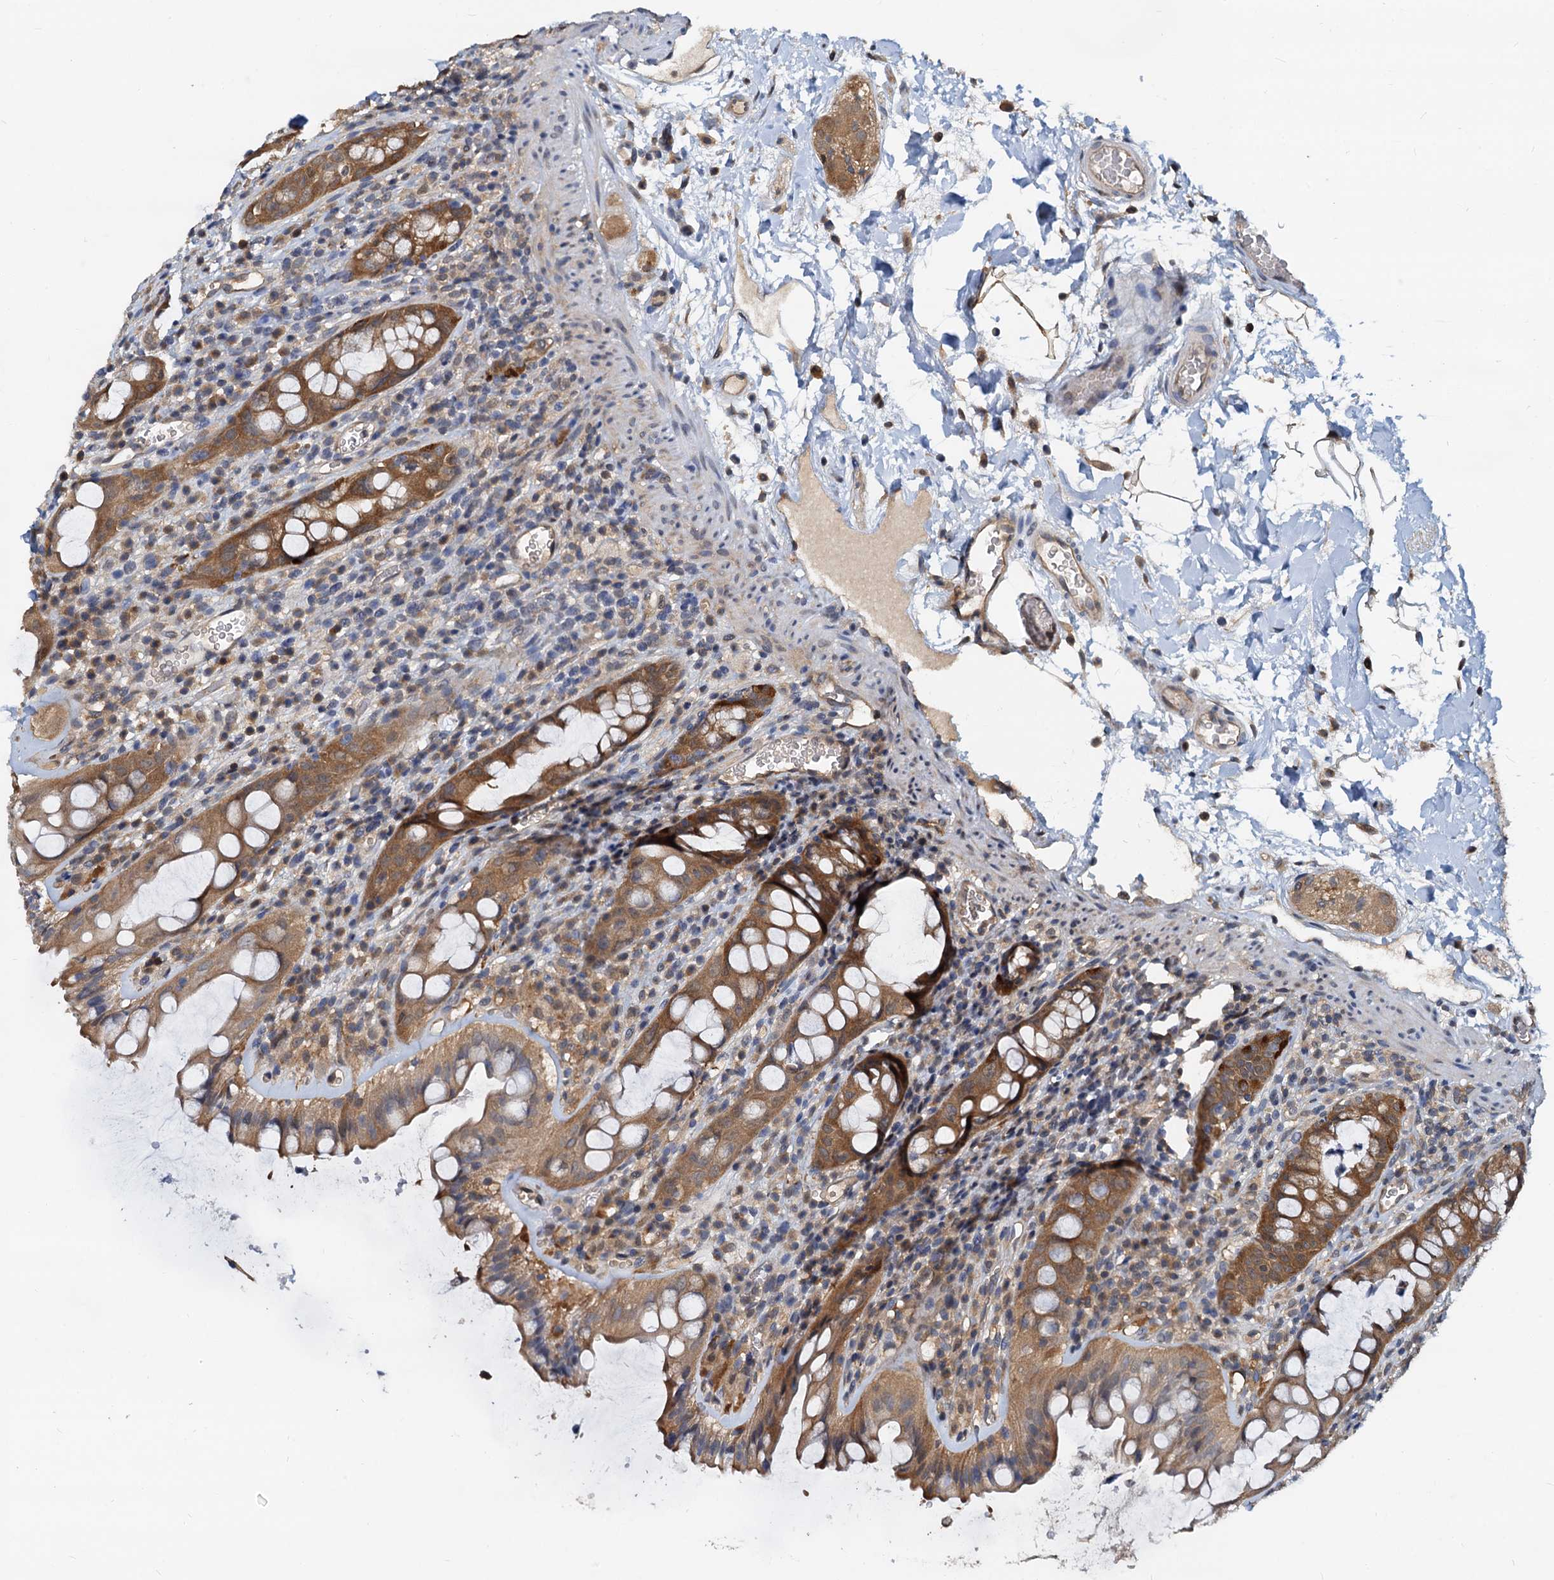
{"staining": {"intensity": "moderate", "quantity": ">75%", "location": "cytoplasmic/membranous"}, "tissue": "rectum", "cell_type": "Glandular cells", "image_type": "normal", "snomed": [{"axis": "morphology", "description": "Normal tissue, NOS"}, {"axis": "topography", "description": "Rectum"}], "caption": "Protein analysis of unremarkable rectum shows moderate cytoplasmic/membranous staining in approximately >75% of glandular cells. Nuclei are stained in blue.", "gene": "PTGES3", "patient": {"sex": "female", "age": 57}}